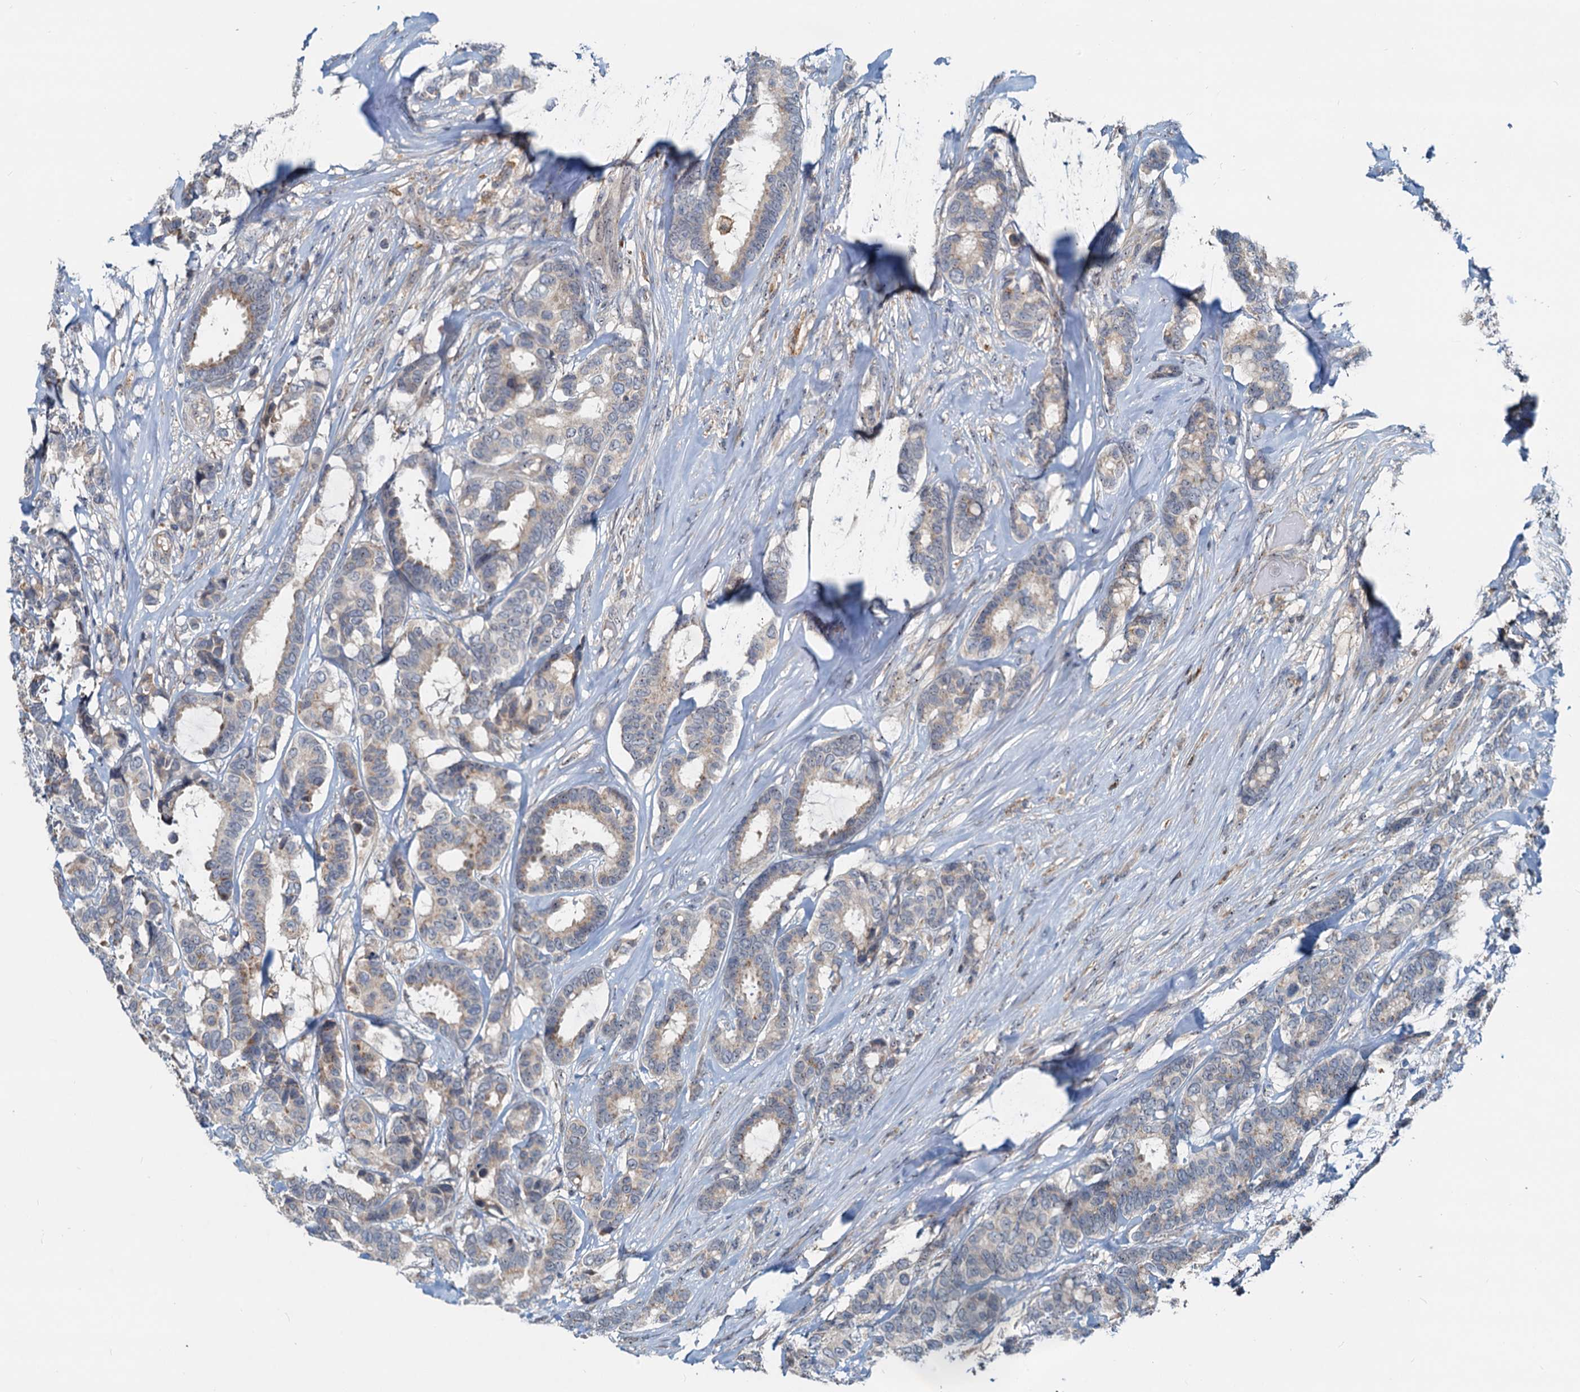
{"staining": {"intensity": "negative", "quantity": "none", "location": "none"}, "tissue": "breast cancer", "cell_type": "Tumor cells", "image_type": "cancer", "snomed": [{"axis": "morphology", "description": "Duct carcinoma"}, {"axis": "topography", "description": "Breast"}], "caption": "Protein analysis of breast cancer (invasive ductal carcinoma) exhibits no significant staining in tumor cells.", "gene": "RGS7BP", "patient": {"sex": "female", "age": 87}}